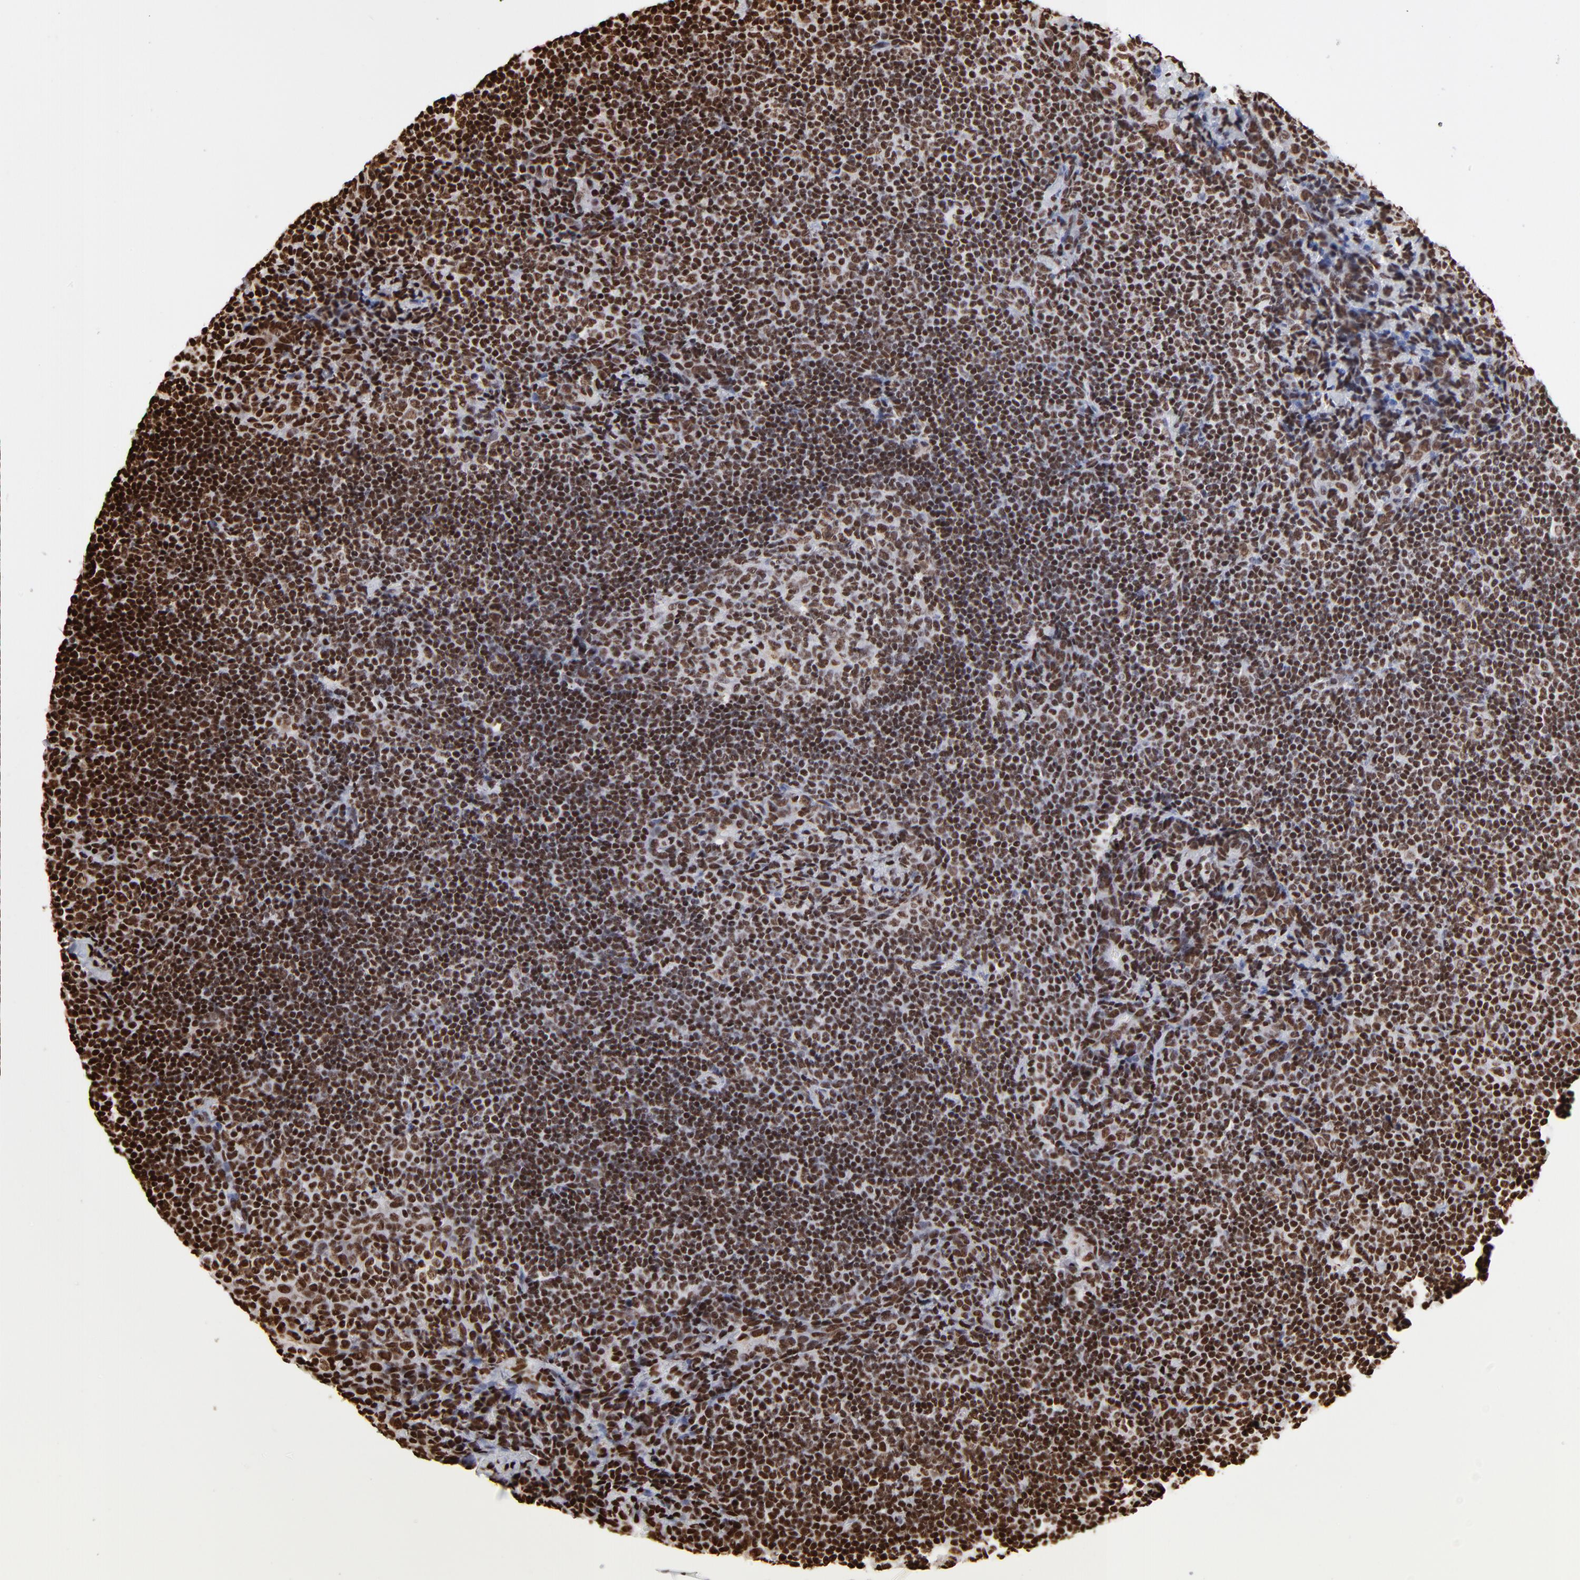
{"staining": {"intensity": "strong", "quantity": ">75%", "location": "nuclear"}, "tissue": "lymph node", "cell_type": "Germinal center cells", "image_type": "normal", "snomed": [{"axis": "morphology", "description": "Normal tissue, NOS"}, {"axis": "morphology", "description": "Uncertain malignant potential"}, {"axis": "topography", "description": "Lymph node"}, {"axis": "topography", "description": "Salivary gland, NOS"}], "caption": "Immunohistochemistry (IHC) histopathology image of normal human lymph node stained for a protein (brown), which shows high levels of strong nuclear expression in approximately >75% of germinal center cells.", "gene": "ZNF544", "patient": {"sex": "female", "age": 51}}